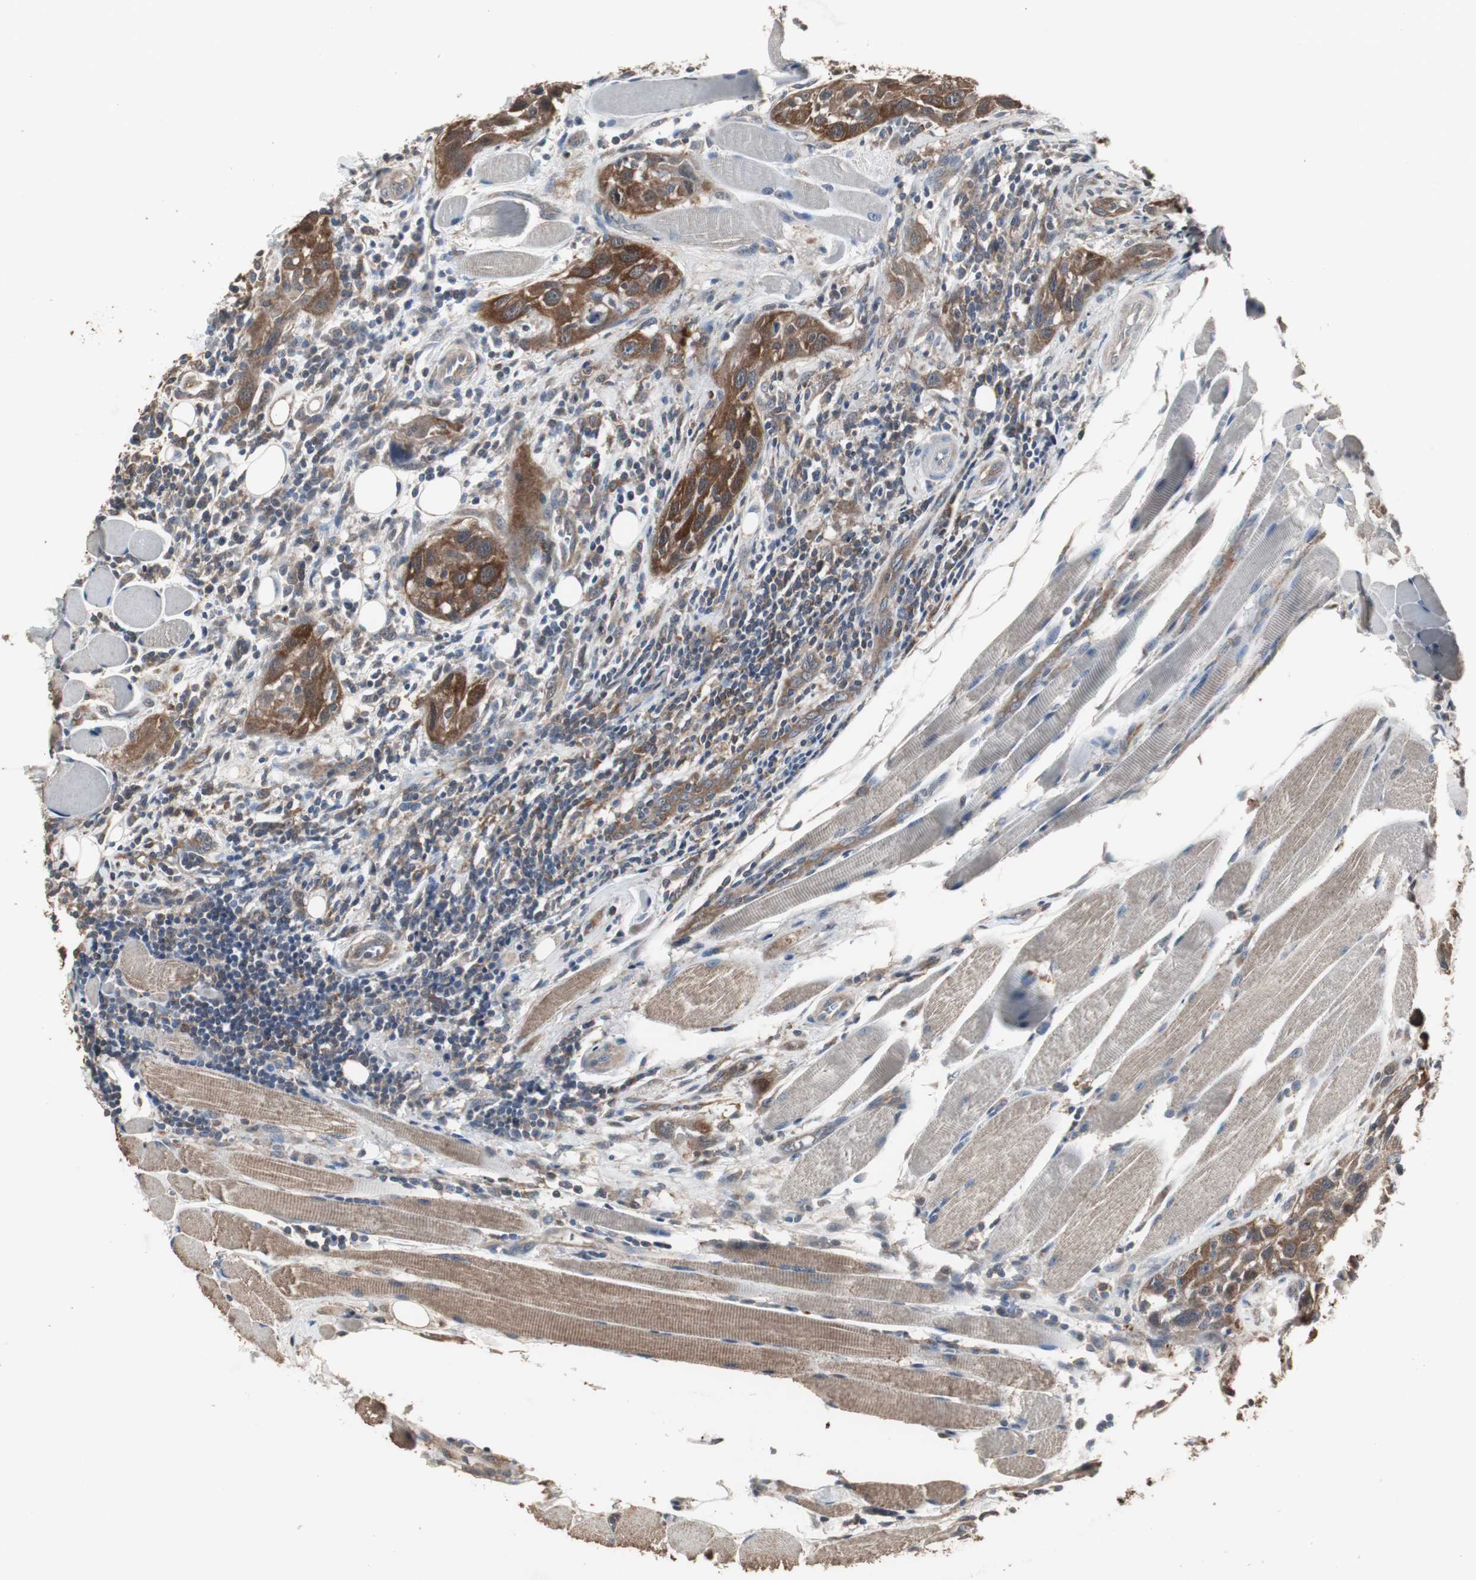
{"staining": {"intensity": "strong", "quantity": ">75%", "location": "cytoplasmic/membranous"}, "tissue": "head and neck cancer", "cell_type": "Tumor cells", "image_type": "cancer", "snomed": [{"axis": "morphology", "description": "Squamous cell carcinoma, NOS"}, {"axis": "topography", "description": "Oral tissue"}, {"axis": "topography", "description": "Head-Neck"}], "caption": "Immunohistochemistry (IHC) histopathology image of head and neck cancer stained for a protein (brown), which shows high levels of strong cytoplasmic/membranous expression in about >75% of tumor cells.", "gene": "HPRT1", "patient": {"sex": "female", "age": 50}}